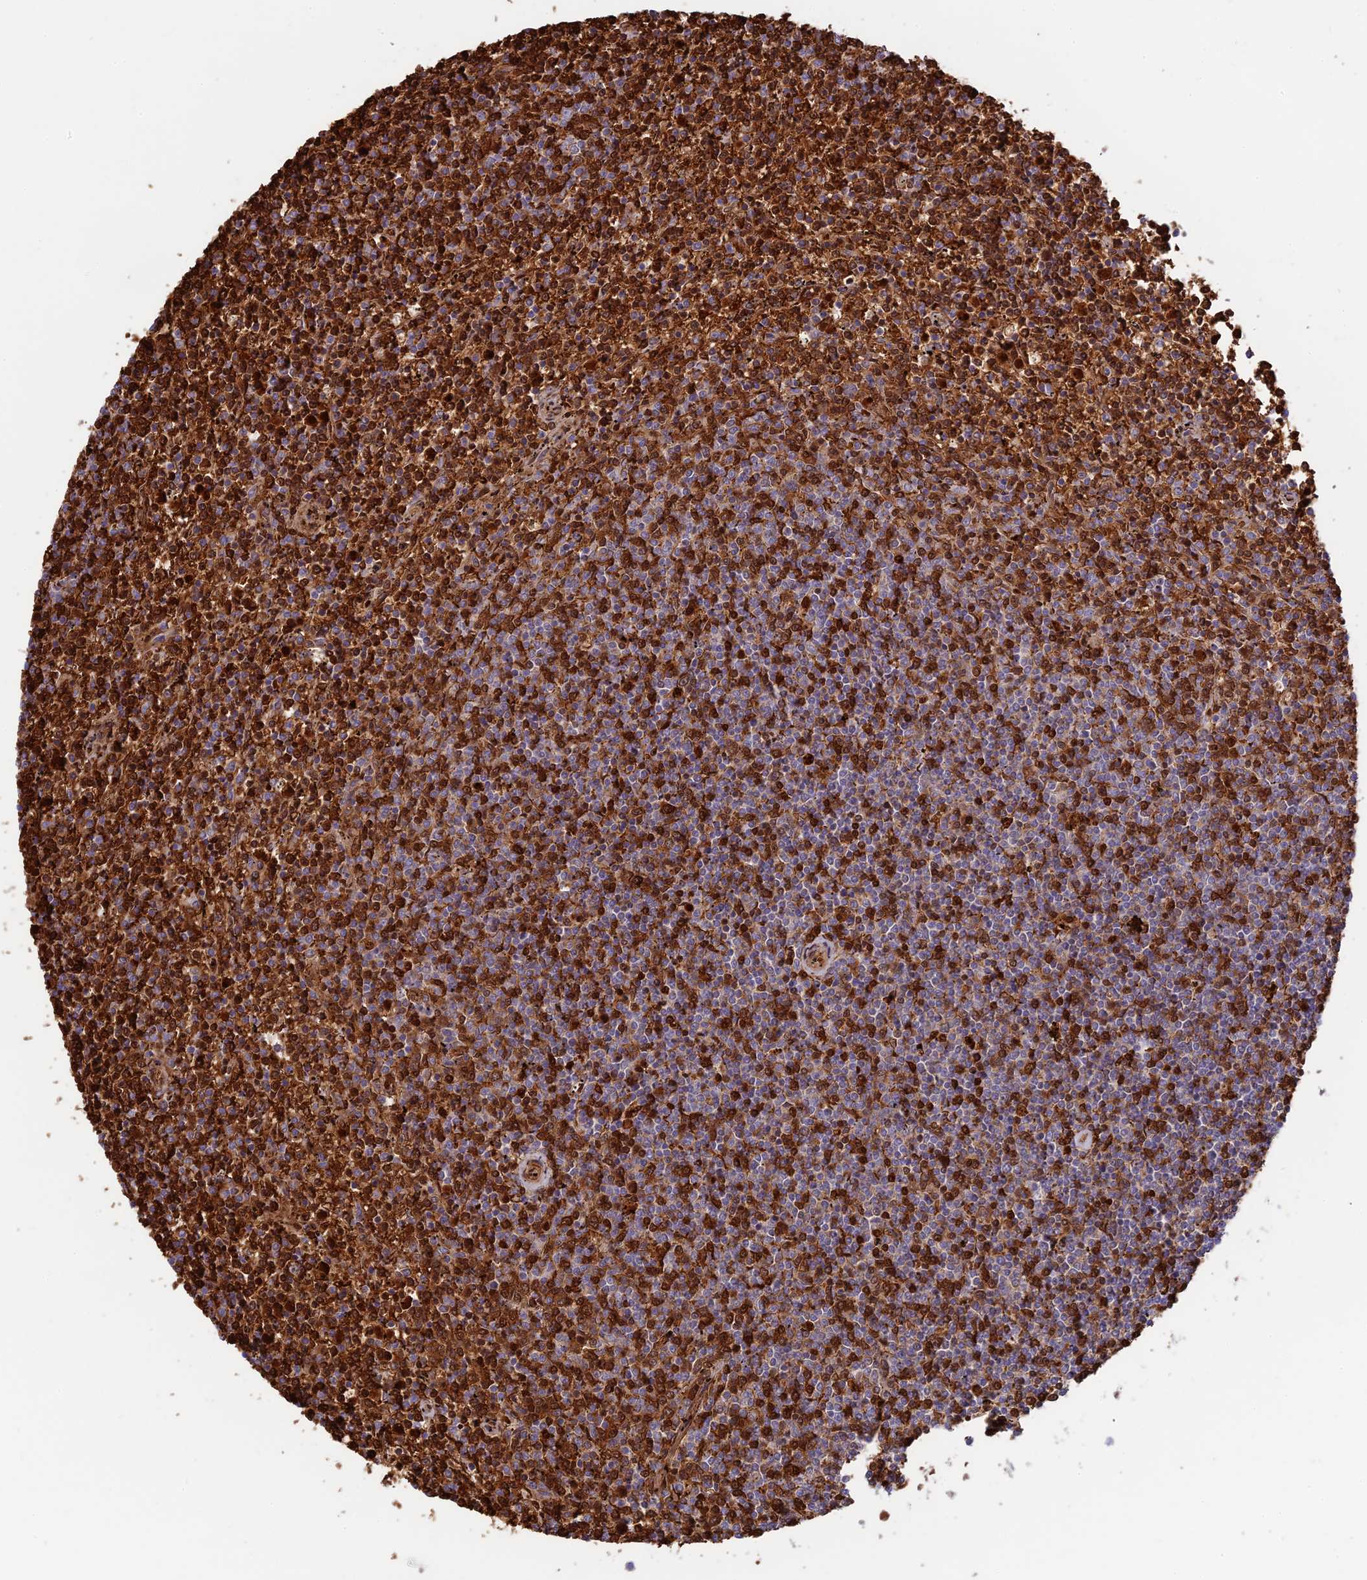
{"staining": {"intensity": "strong", "quantity": "25%-75%", "location": "cytoplasmic/membranous"}, "tissue": "lymphoma", "cell_type": "Tumor cells", "image_type": "cancer", "snomed": [{"axis": "morphology", "description": "Malignant lymphoma, non-Hodgkin's type, Low grade"}, {"axis": "topography", "description": "Spleen"}], "caption": "A high amount of strong cytoplasmic/membranous staining is identified in approximately 25%-75% of tumor cells in lymphoma tissue.", "gene": "UFSP2", "patient": {"sex": "female", "age": 50}}